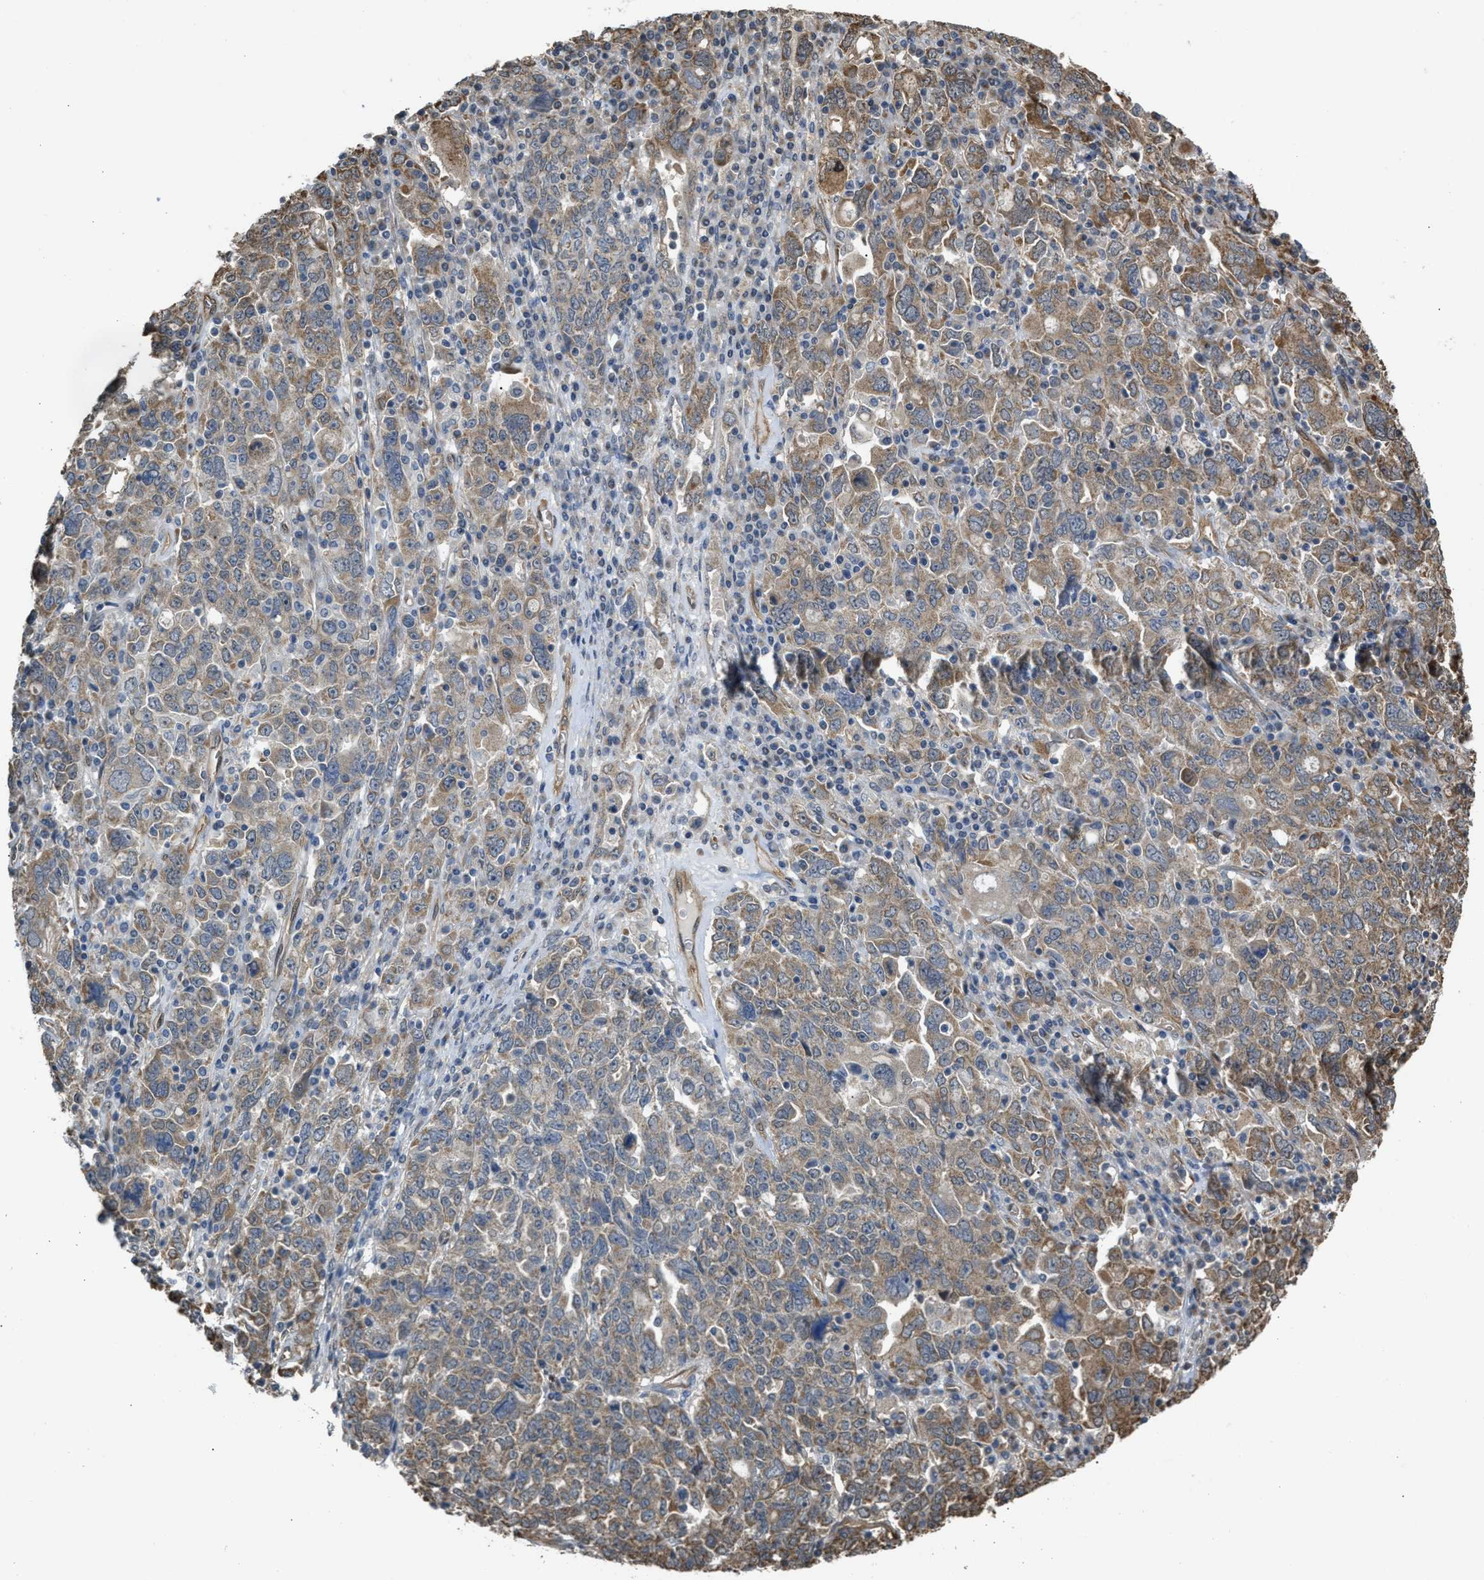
{"staining": {"intensity": "weak", "quantity": "25%-75%", "location": "cytoplasmic/membranous"}, "tissue": "ovarian cancer", "cell_type": "Tumor cells", "image_type": "cancer", "snomed": [{"axis": "morphology", "description": "Carcinoma, endometroid"}, {"axis": "topography", "description": "Ovary"}], "caption": "Protein positivity by immunohistochemistry (IHC) shows weak cytoplasmic/membranous expression in approximately 25%-75% of tumor cells in endometroid carcinoma (ovarian).", "gene": "BAG3", "patient": {"sex": "female", "age": 62}}